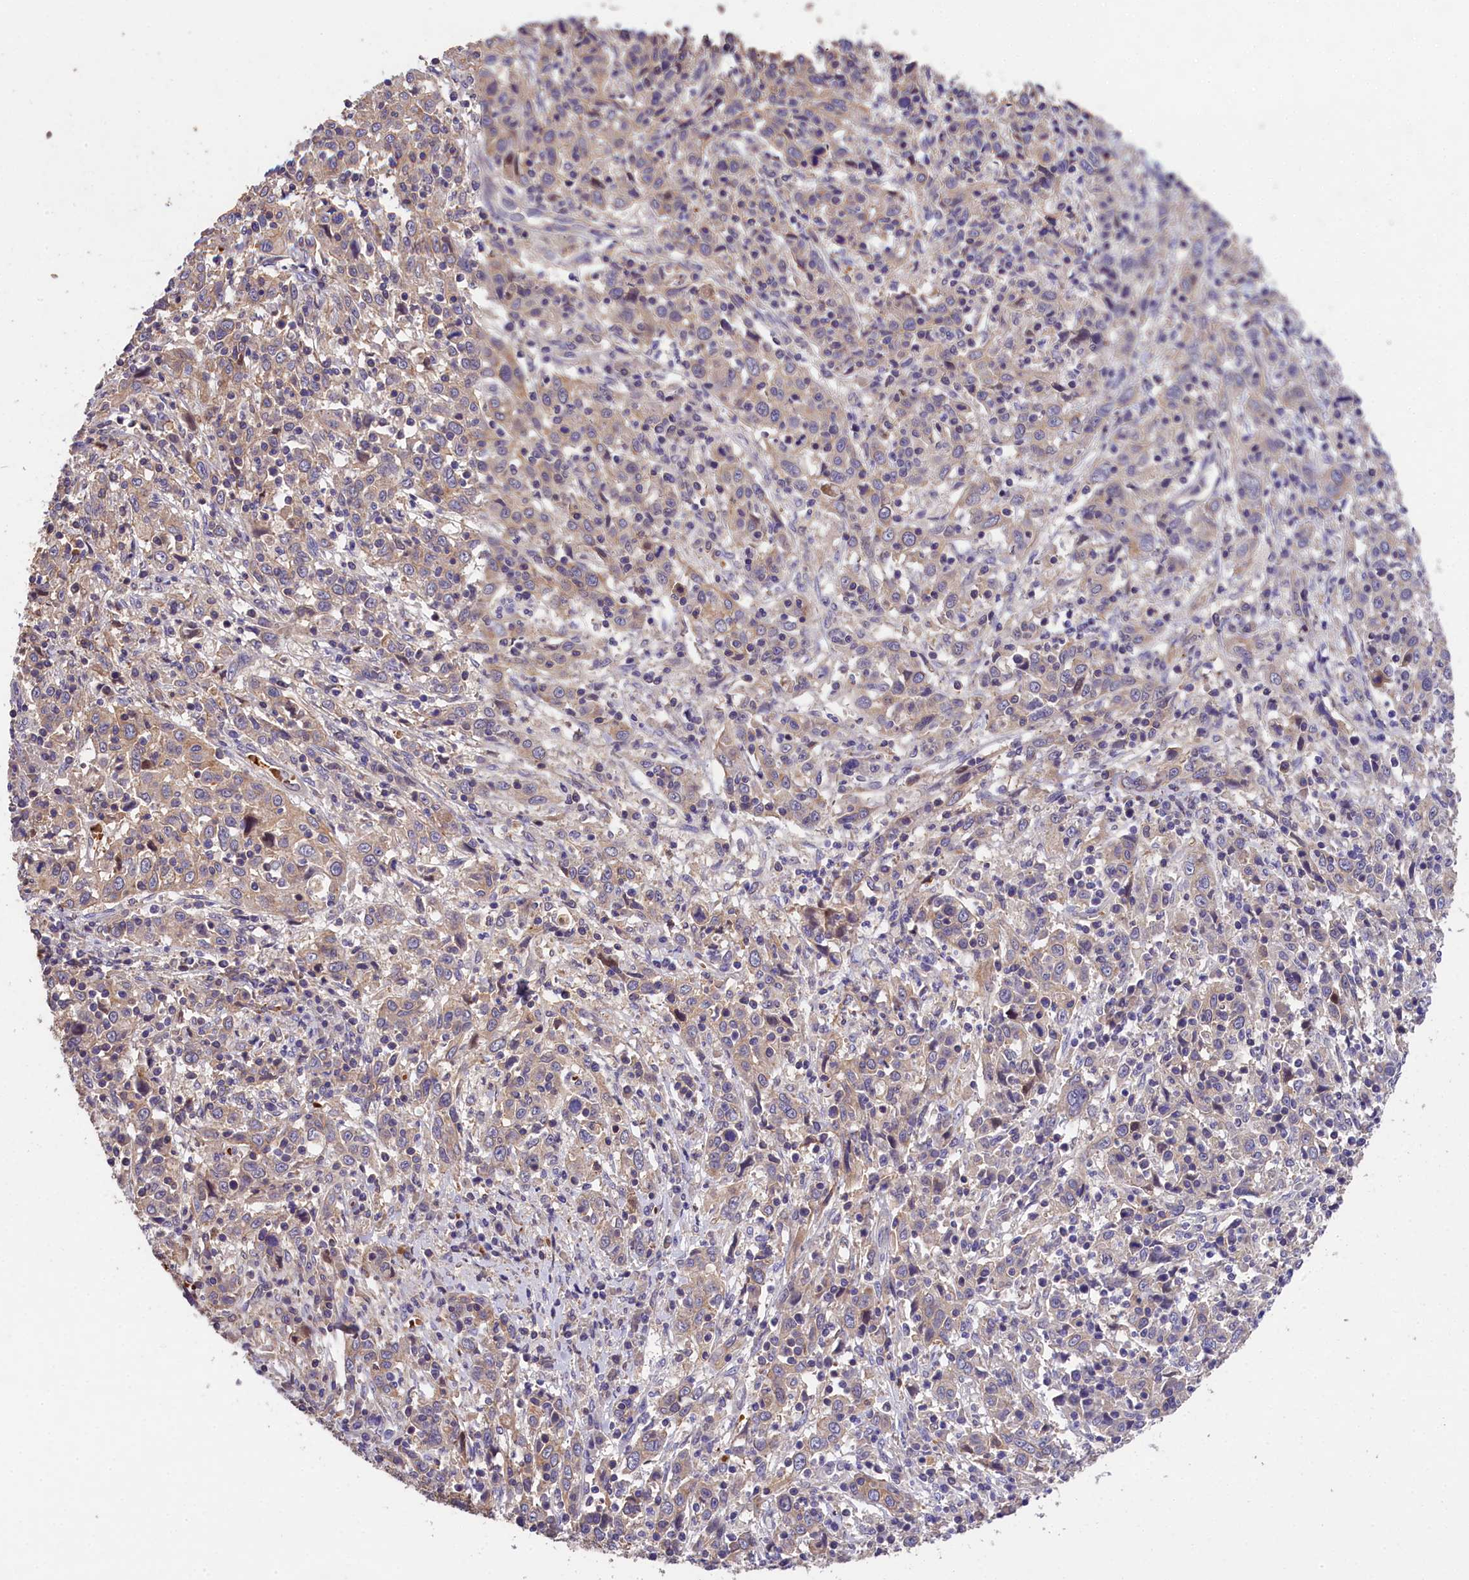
{"staining": {"intensity": "negative", "quantity": "none", "location": "none"}, "tissue": "cervical cancer", "cell_type": "Tumor cells", "image_type": "cancer", "snomed": [{"axis": "morphology", "description": "Squamous cell carcinoma, NOS"}, {"axis": "topography", "description": "Cervix"}], "caption": "IHC of human cervical squamous cell carcinoma demonstrates no expression in tumor cells.", "gene": "PHAF1", "patient": {"sex": "female", "age": 46}}